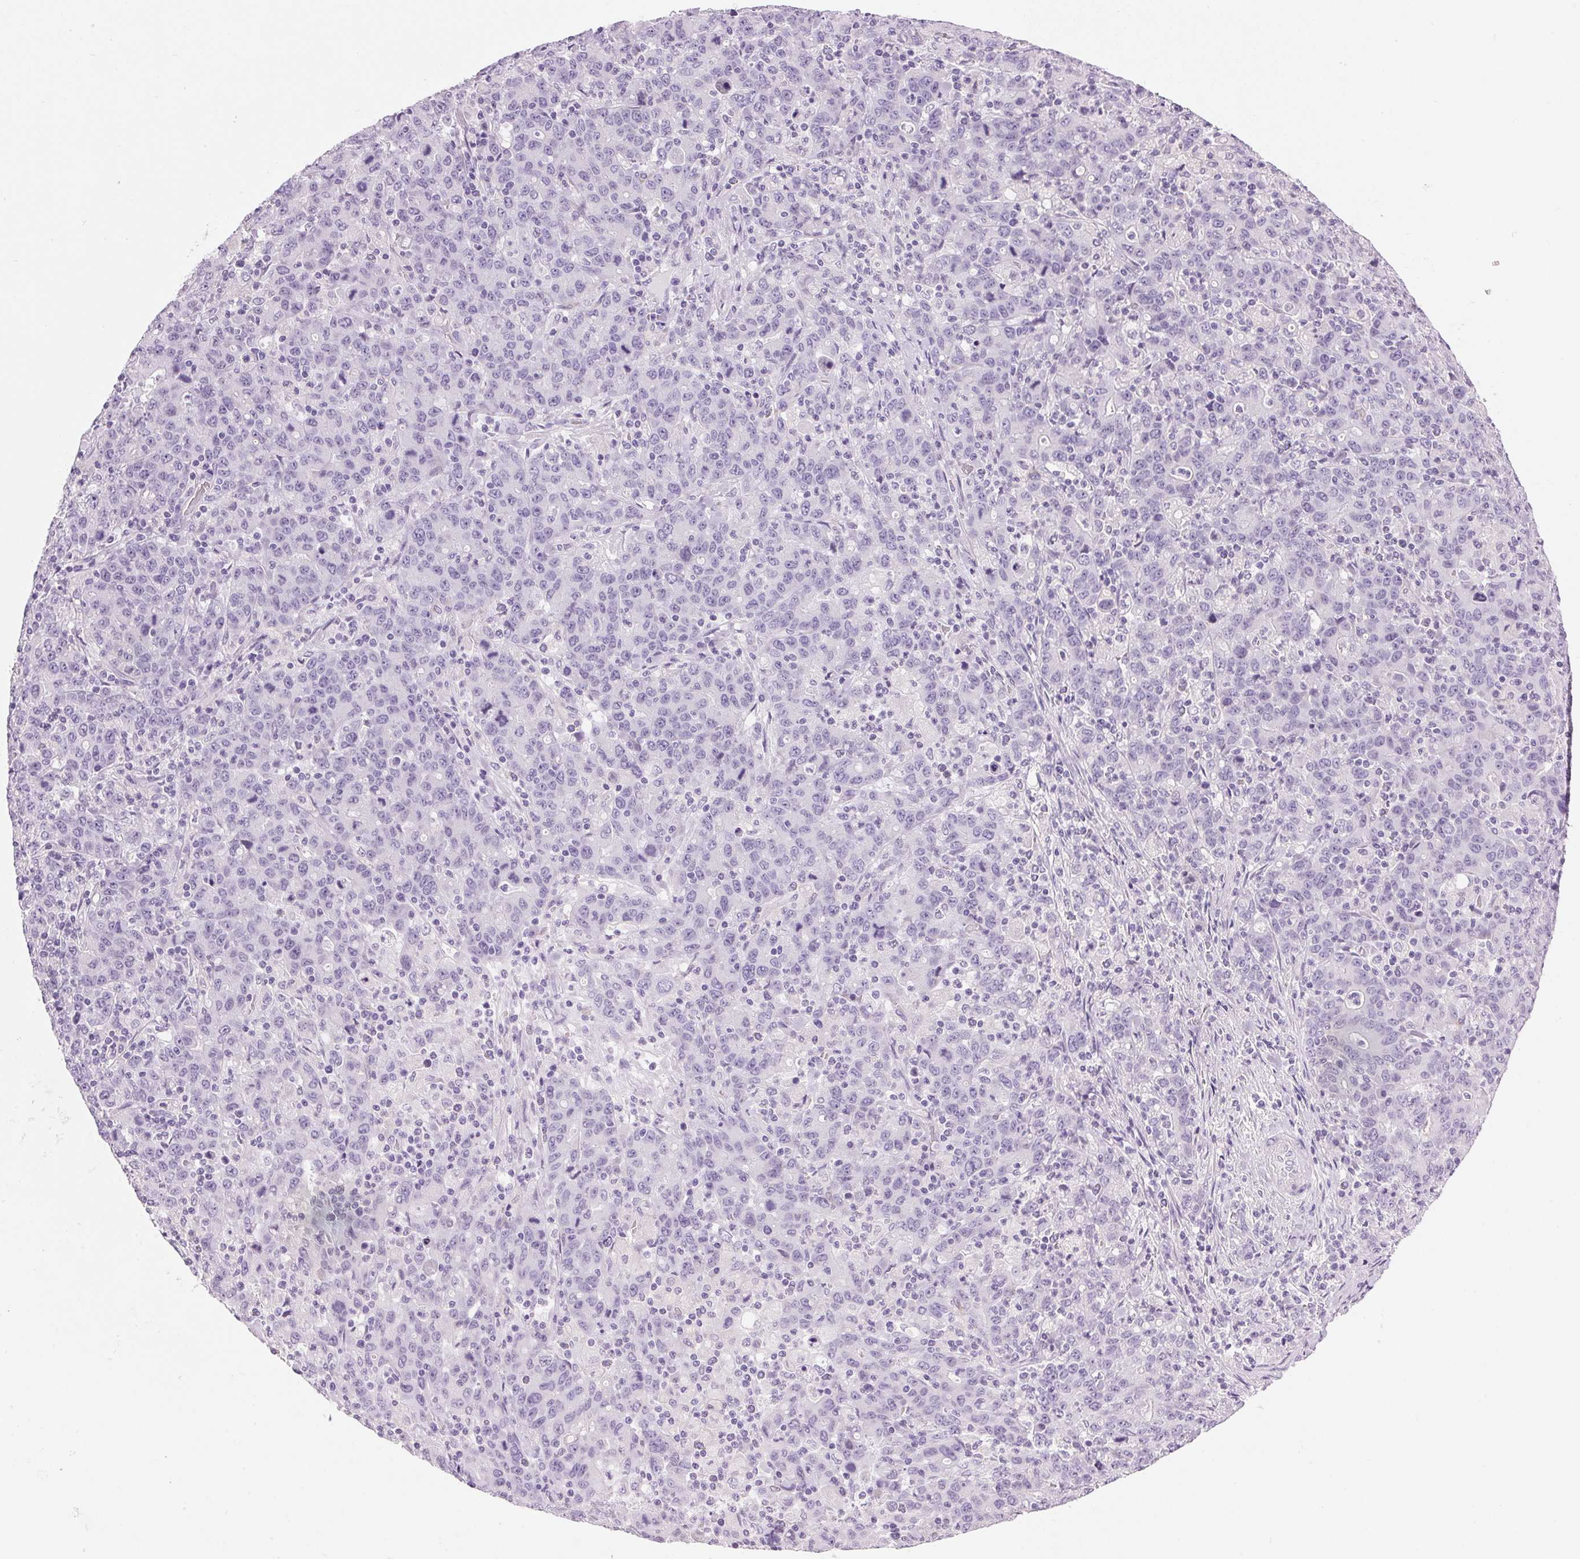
{"staining": {"intensity": "negative", "quantity": "none", "location": "none"}, "tissue": "stomach cancer", "cell_type": "Tumor cells", "image_type": "cancer", "snomed": [{"axis": "morphology", "description": "Adenocarcinoma, NOS"}, {"axis": "topography", "description": "Stomach, upper"}], "caption": "The histopathology image exhibits no significant staining in tumor cells of adenocarcinoma (stomach).", "gene": "HSD17B2", "patient": {"sex": "male", "age": 69}}